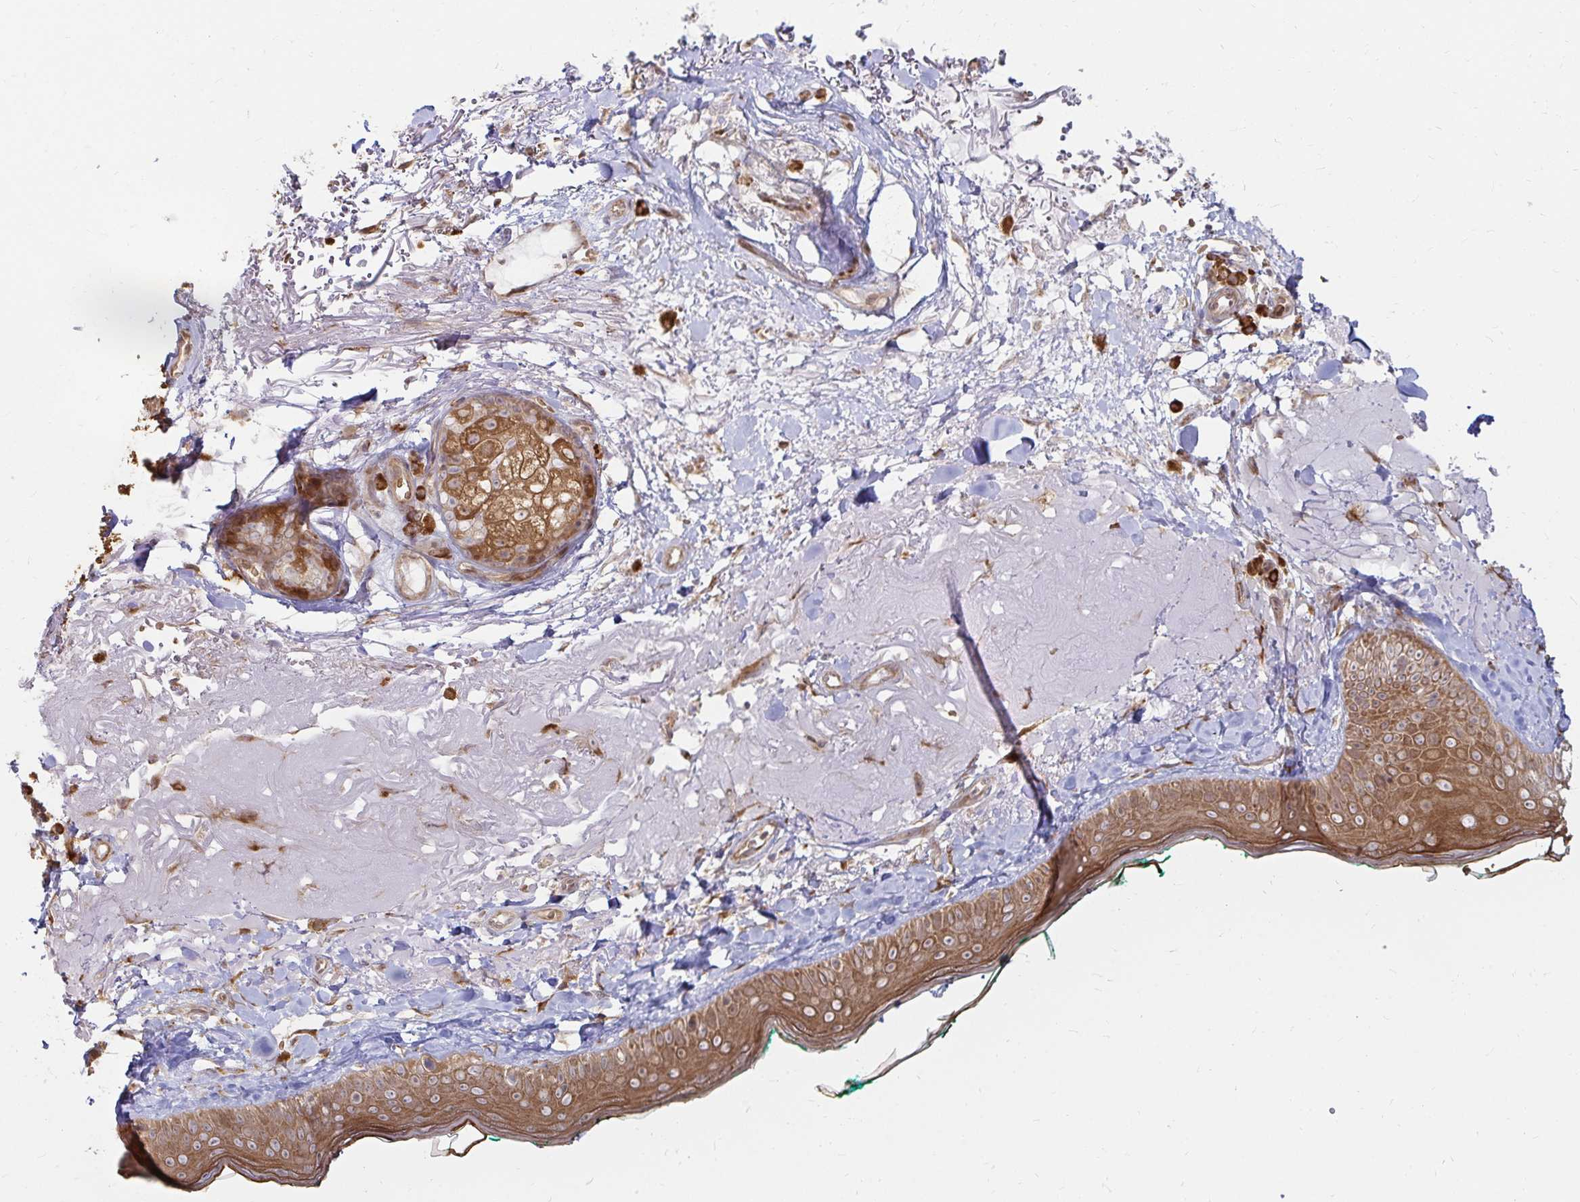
{"staining": {"intensity": "moderate", "quantity": ">75%", "location": "cytoplasmic/membranous"}, "tissue": "skin", "cell_type": "Fibroblasts", "image_type": "normal", "snomed": [{"axis": "morphology", "description": "Normal tissue, NOS"}, {"axis": "topography", "description": "Skin"}], "caption": "Skin stained with DAB (3,3'-diaminobenzidine) IHC demonstrates medium levels of moderate cytoplasmic/membranous positivity in approximately >75% of fibroblasts. (DAB IHC, brown staining for protein, blue staining for nuclei).", "gene": "CAST", "patient": {"sex": "male", "age": 73}}